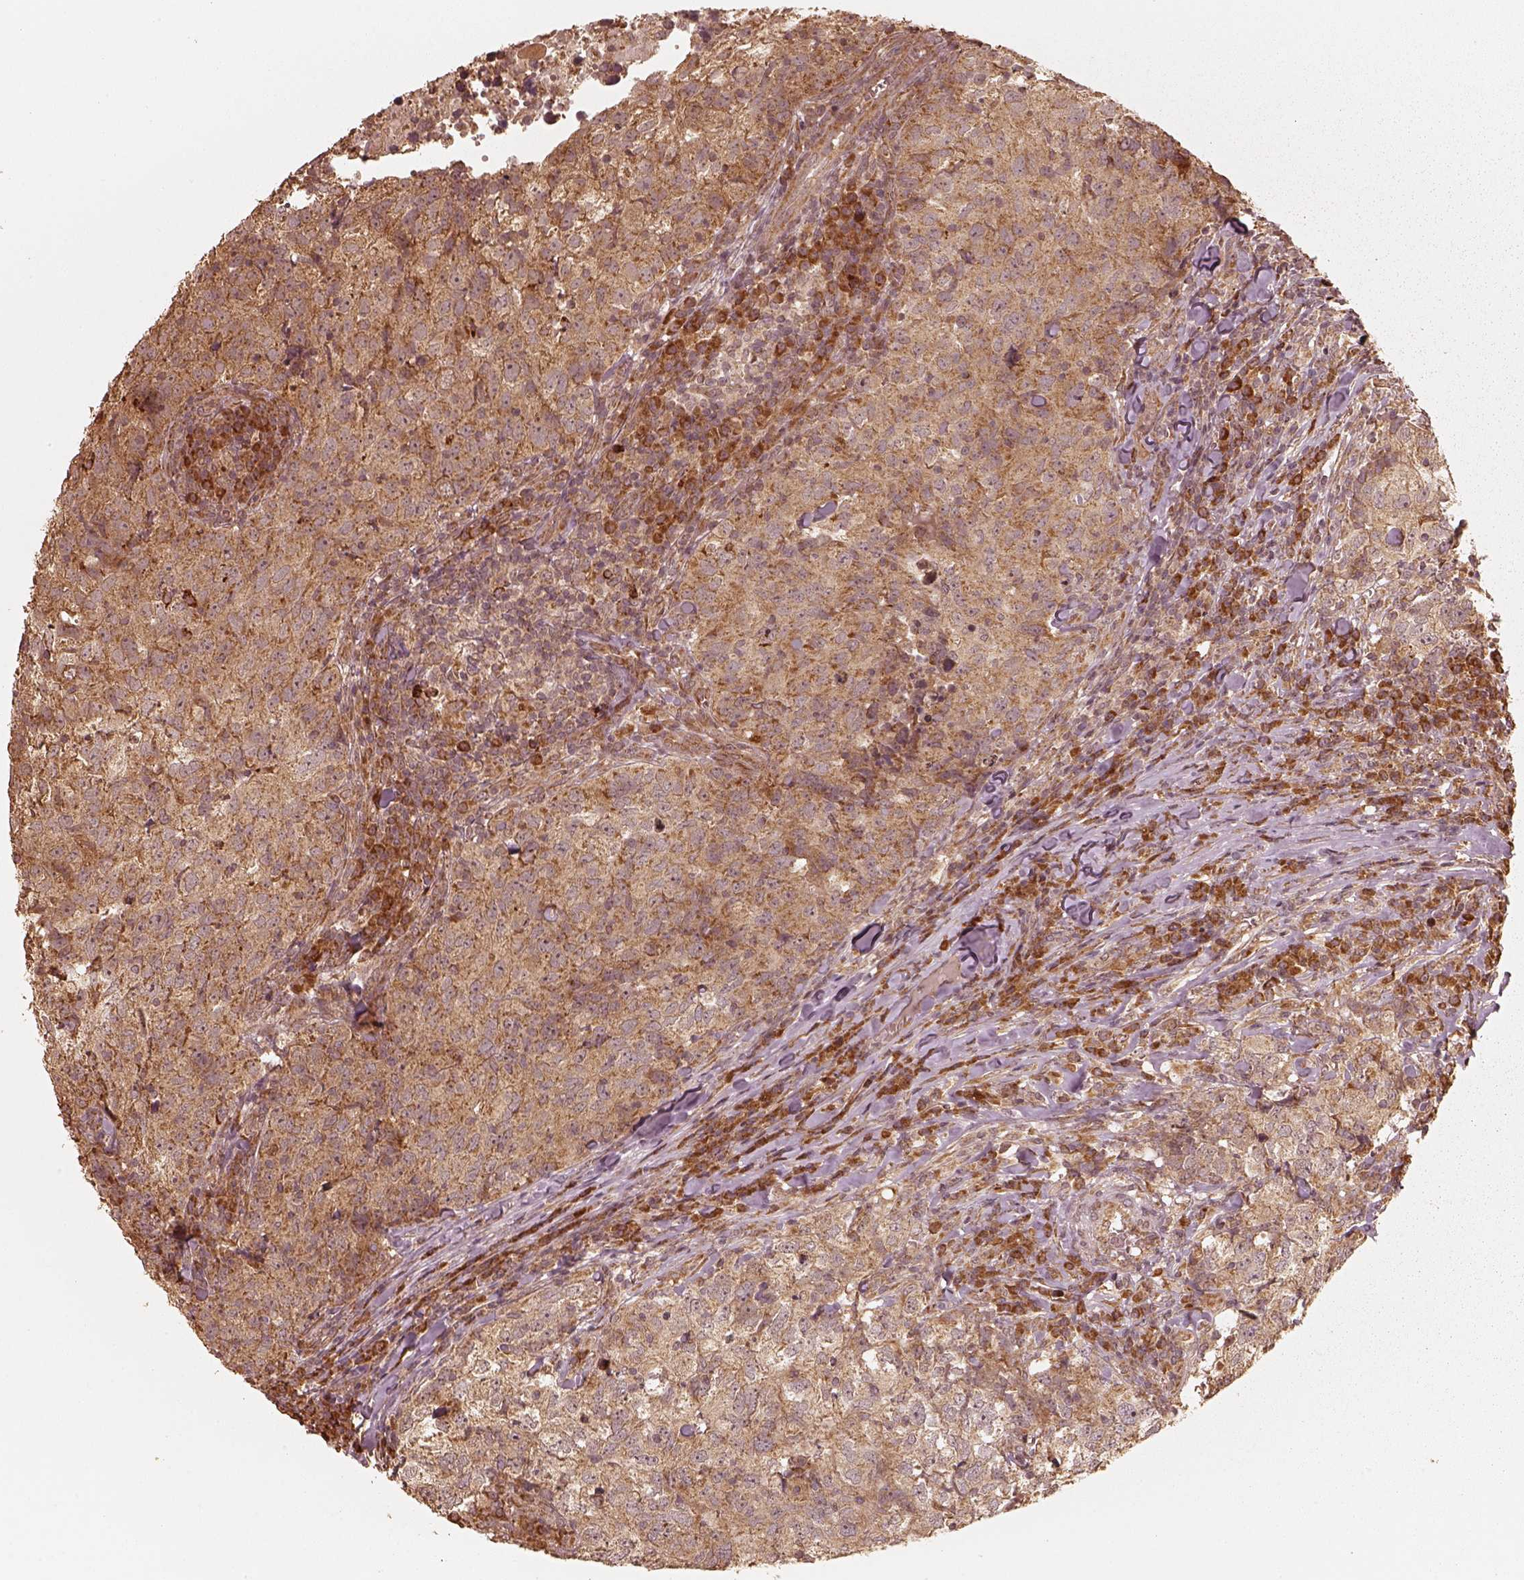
{"staining": {"intensity": "moderate", "quantity": ">75%", "location": "cytoplasmic/membranous"}, "tissue": "breast cancer", "cell_type": "Tumor cells", "image_type": "cancer", "snomed": [{"axis": "morphology", "description": "Duct carcinoma"}, {"axis": "topography", "description": "Breast"}], "caption": "Breast cancer (intraductal carcinoma) stained with a brown dye exhibits moderate cytoplasmic/membranous positive staining in approximately >75% of tumor cells.", "gene": "DNAJC25", "patient": {"sex": "female", "age": 30}}